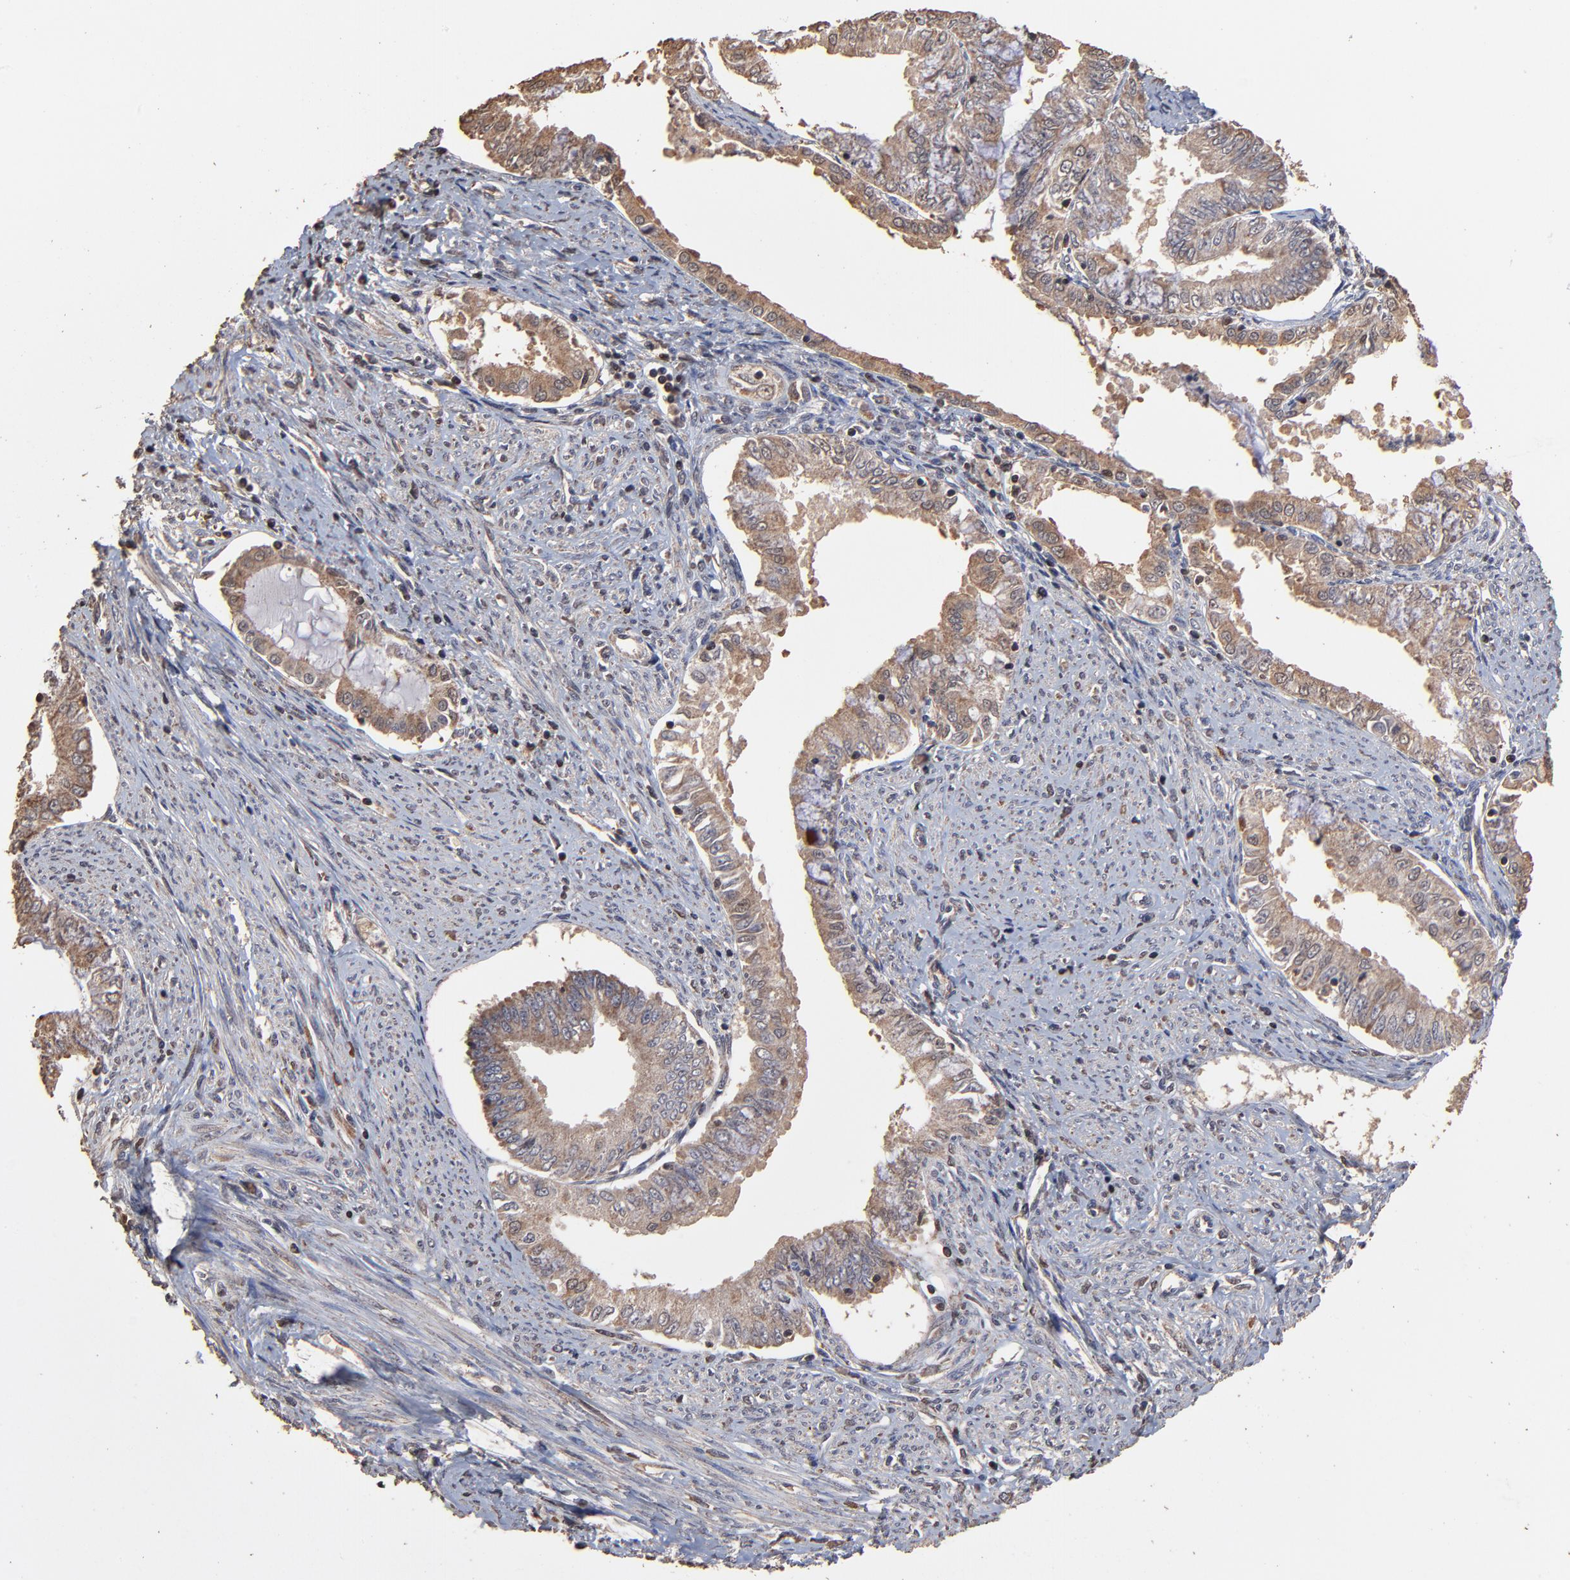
{"staining": {"intensity": "weak", "quantity": ">75%", "location": "cytoplasmic/membranous"}, "tissue": "endometrial cancer", "cell_type": "Tumor cells", "image_type": "cancer", "snomed": [{"axis": "morphology", "description": "Adenocarcinoma, NOS"}, {"axis": "topography", "description": "Endometrium"}], "caption": "Endometrial cancer (adenocarcinoma) stained with DAB (3,3'-diaminobenzidine) immunohistochemistry (IHC) displays low levels of weak cytoplasmic/membranous expression in about >75% of tumor cells. The protein is stained brown, and the nuclei are stained in blue (DAB (3,3'-diaminobenzidine) IHC with brightfield microscopy, high magnification).", "gene": "CASP1", "patient": {"sex": "female", "age": 76}}